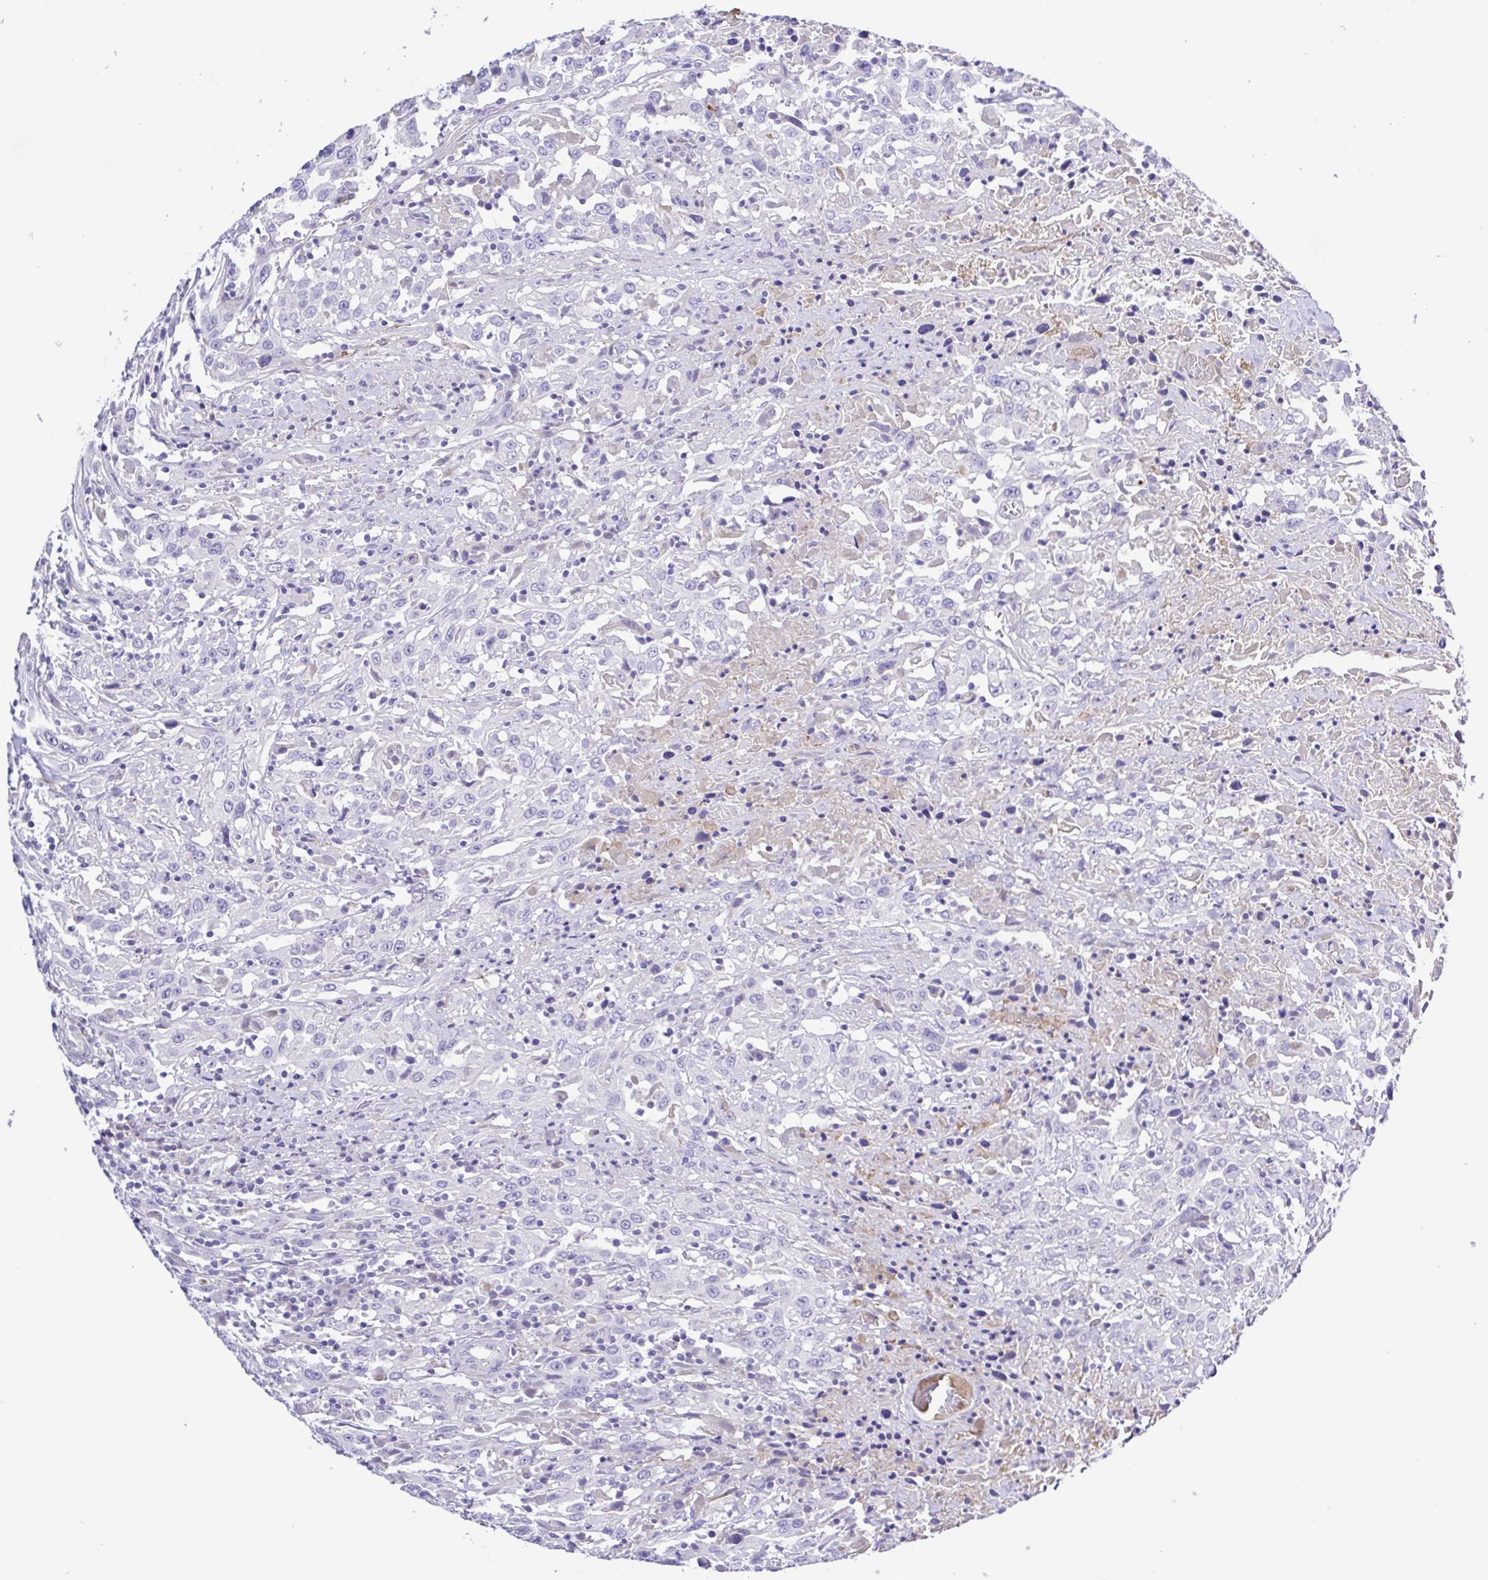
{"staining": {"intensity": "negative", "quantity": "none", "location": "none"}, "tissue": "urothelial cancer", "cell_type": "Tumor cells", "image_type": "cancer", "snomed": [{"axis": "morphology", "description": "Urothelial carcinoma, High grade"}, {"axis": "topography", "description": "Urinary bladder"}], "caption": "A high-resolution histopathology image shows immunohistochemistry (IHC) staining of high-grade urothelial carcinoma, which reveals no significant staining in tumor cells.", "gene": "GABBR2", "patient": {"sex": "male", "age": 61}}